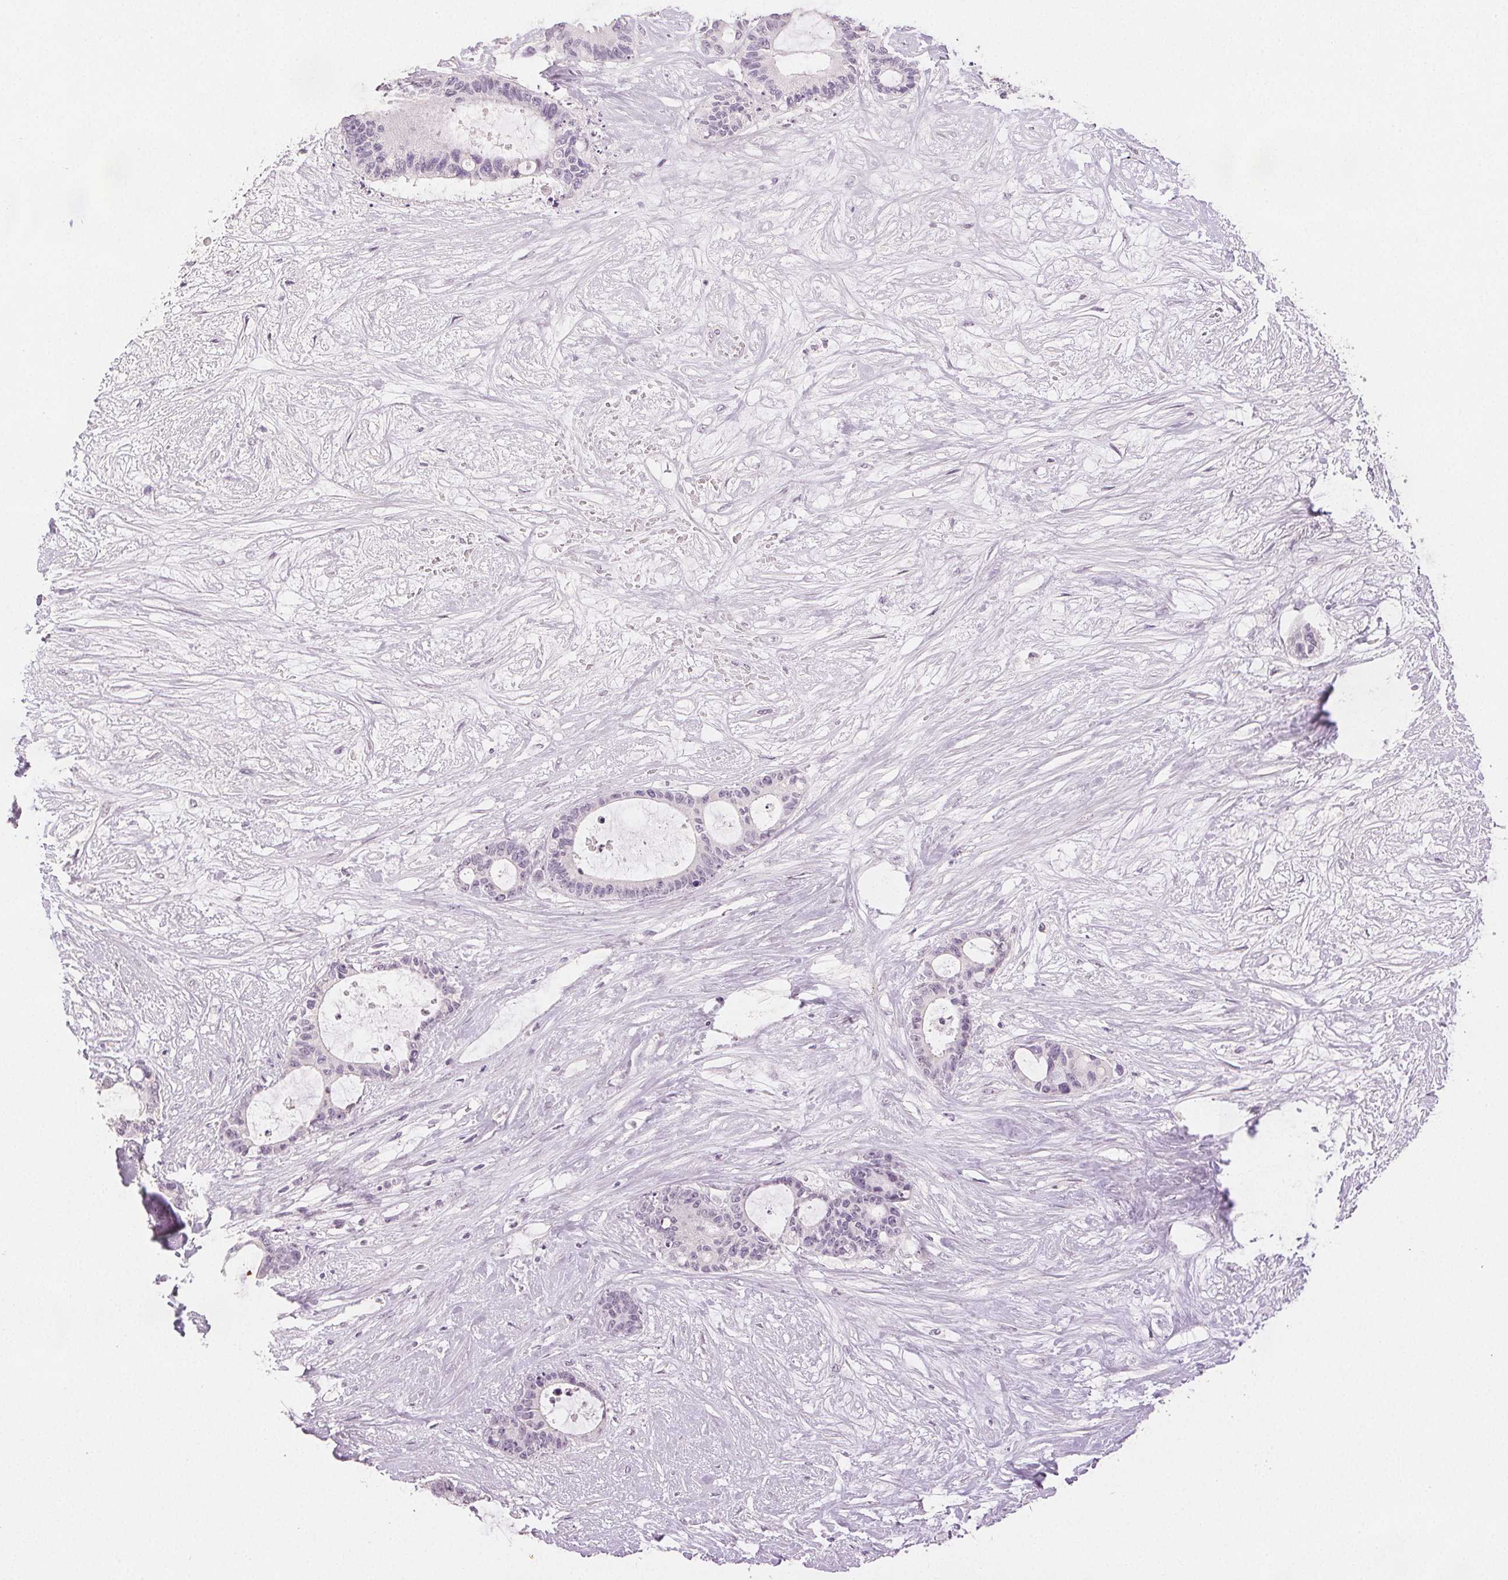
{"staining": {"intensity": "negative", "quantity": "none", "location": "none"}, "tissue": "liver cancer", "cell_type": "Tumor cells", "image_type": "cancer", "snomed": [{"axis": "morphology", "description": "Normal tissue, NOS"}, {"axis": "morphology", "description": "Cholangiocarcinoma"}, {"axis": "topography", "description": "Liver"}, {"axis": "topography", "description": "Peripheral nerve tissue"}], "caption": "Tumor cells are negative for protein expression in human liver cancer. Nuclei are stained in blue.", "gene": "SCGN", "patient": {"sex": "female", "age": 73}}